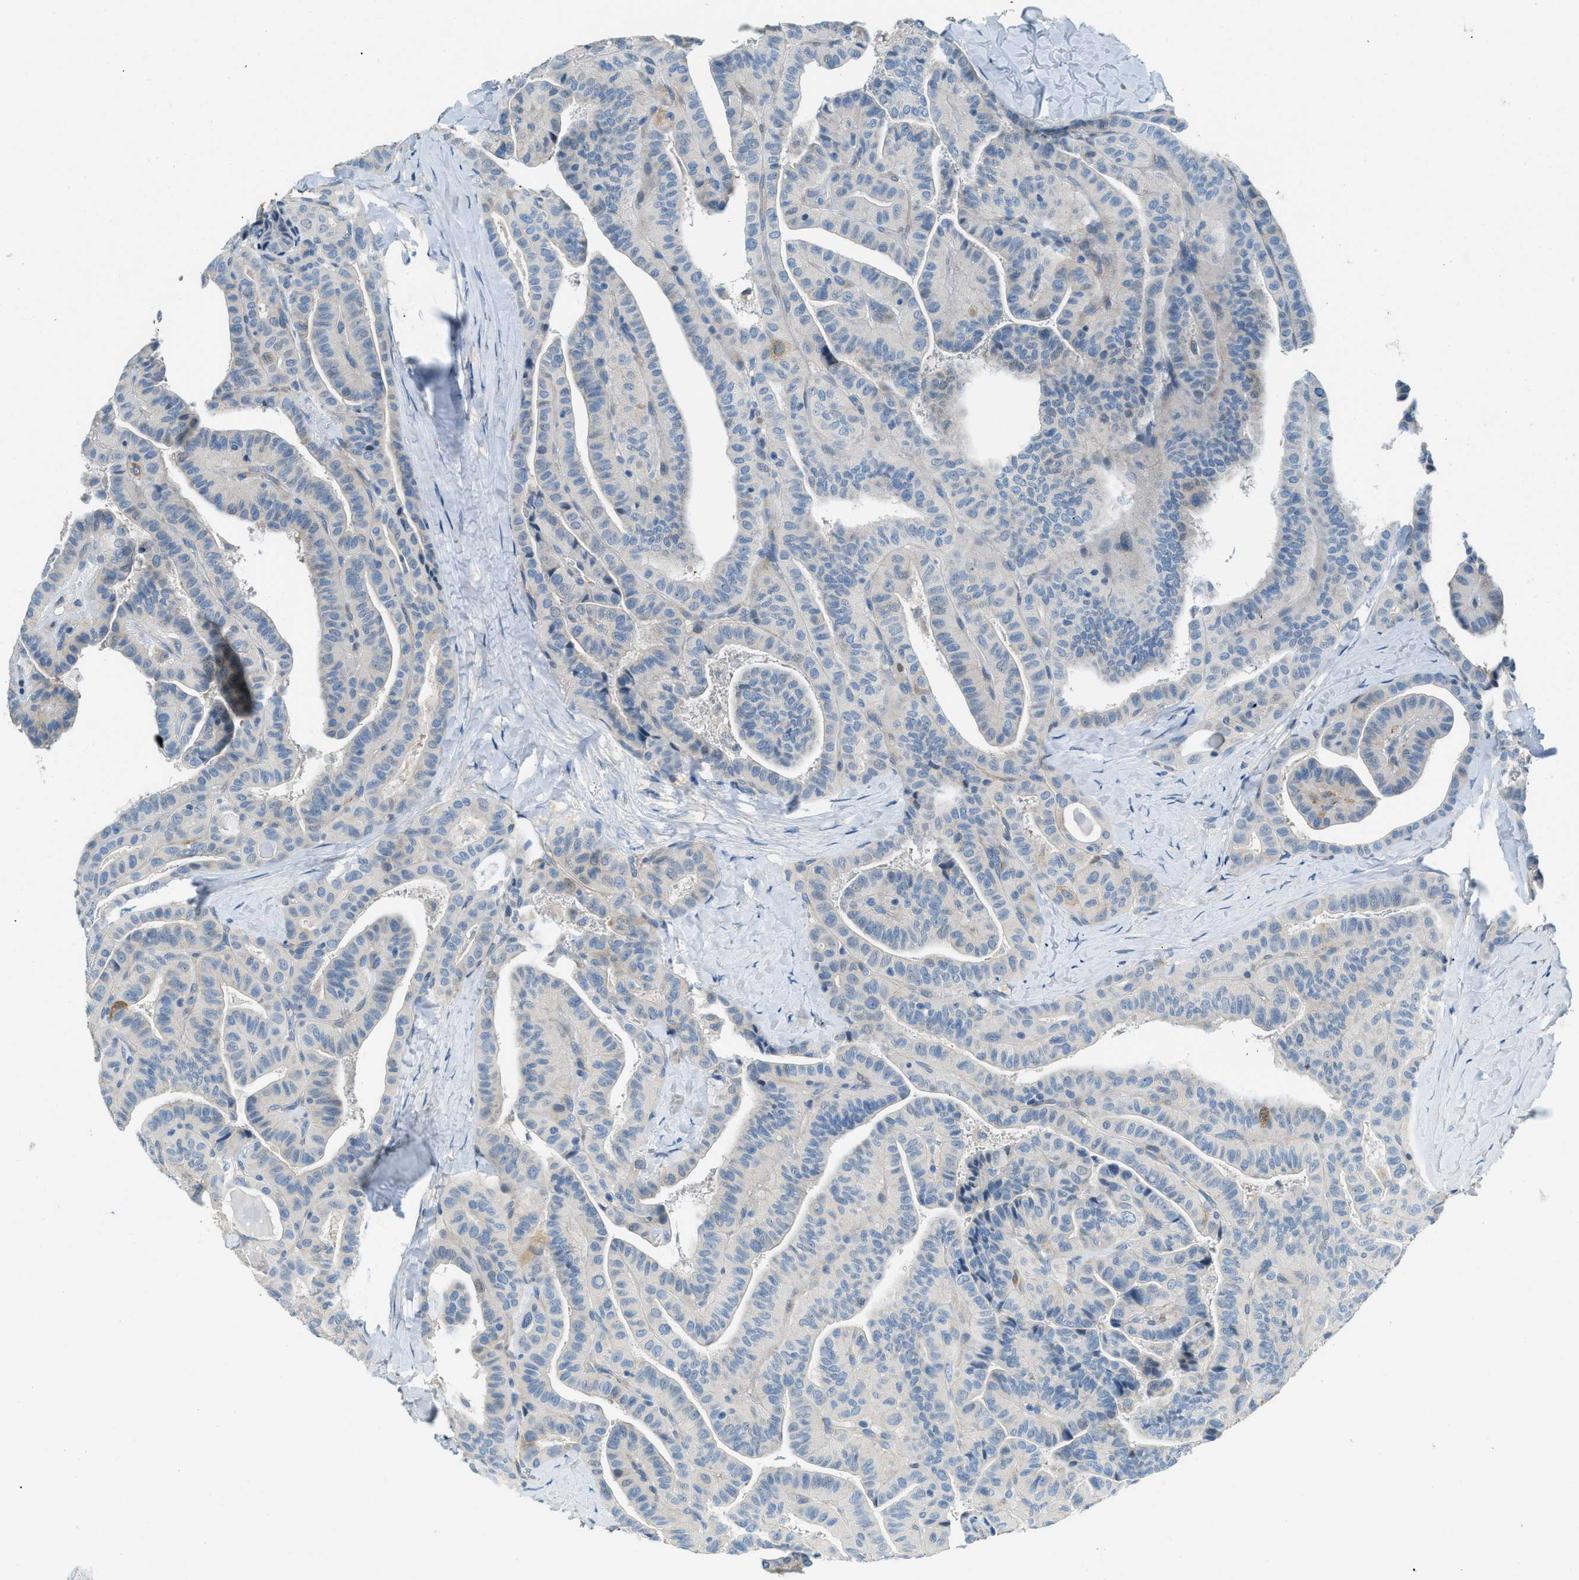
{"staining": {"intensity": "negative", "quantity": "none", "location": "none"}, "tissue": "thyroid cancer", "cell_type": "Tumor cells", "image_type": "cancer", "snomed": [{"axis": "morphology", "description": "Papillary adenocarcinoma, NOS"}, {"axis": "topography", "description": "Thyroid gland"}], "caption": "Thyroid cancer (papillary adenocarcinoma) was stained to show a protein in brown. There is no significant positivity in tumor cells.", "gene": "ZNF367", "patient": {"sex": "male", "age": 77}}